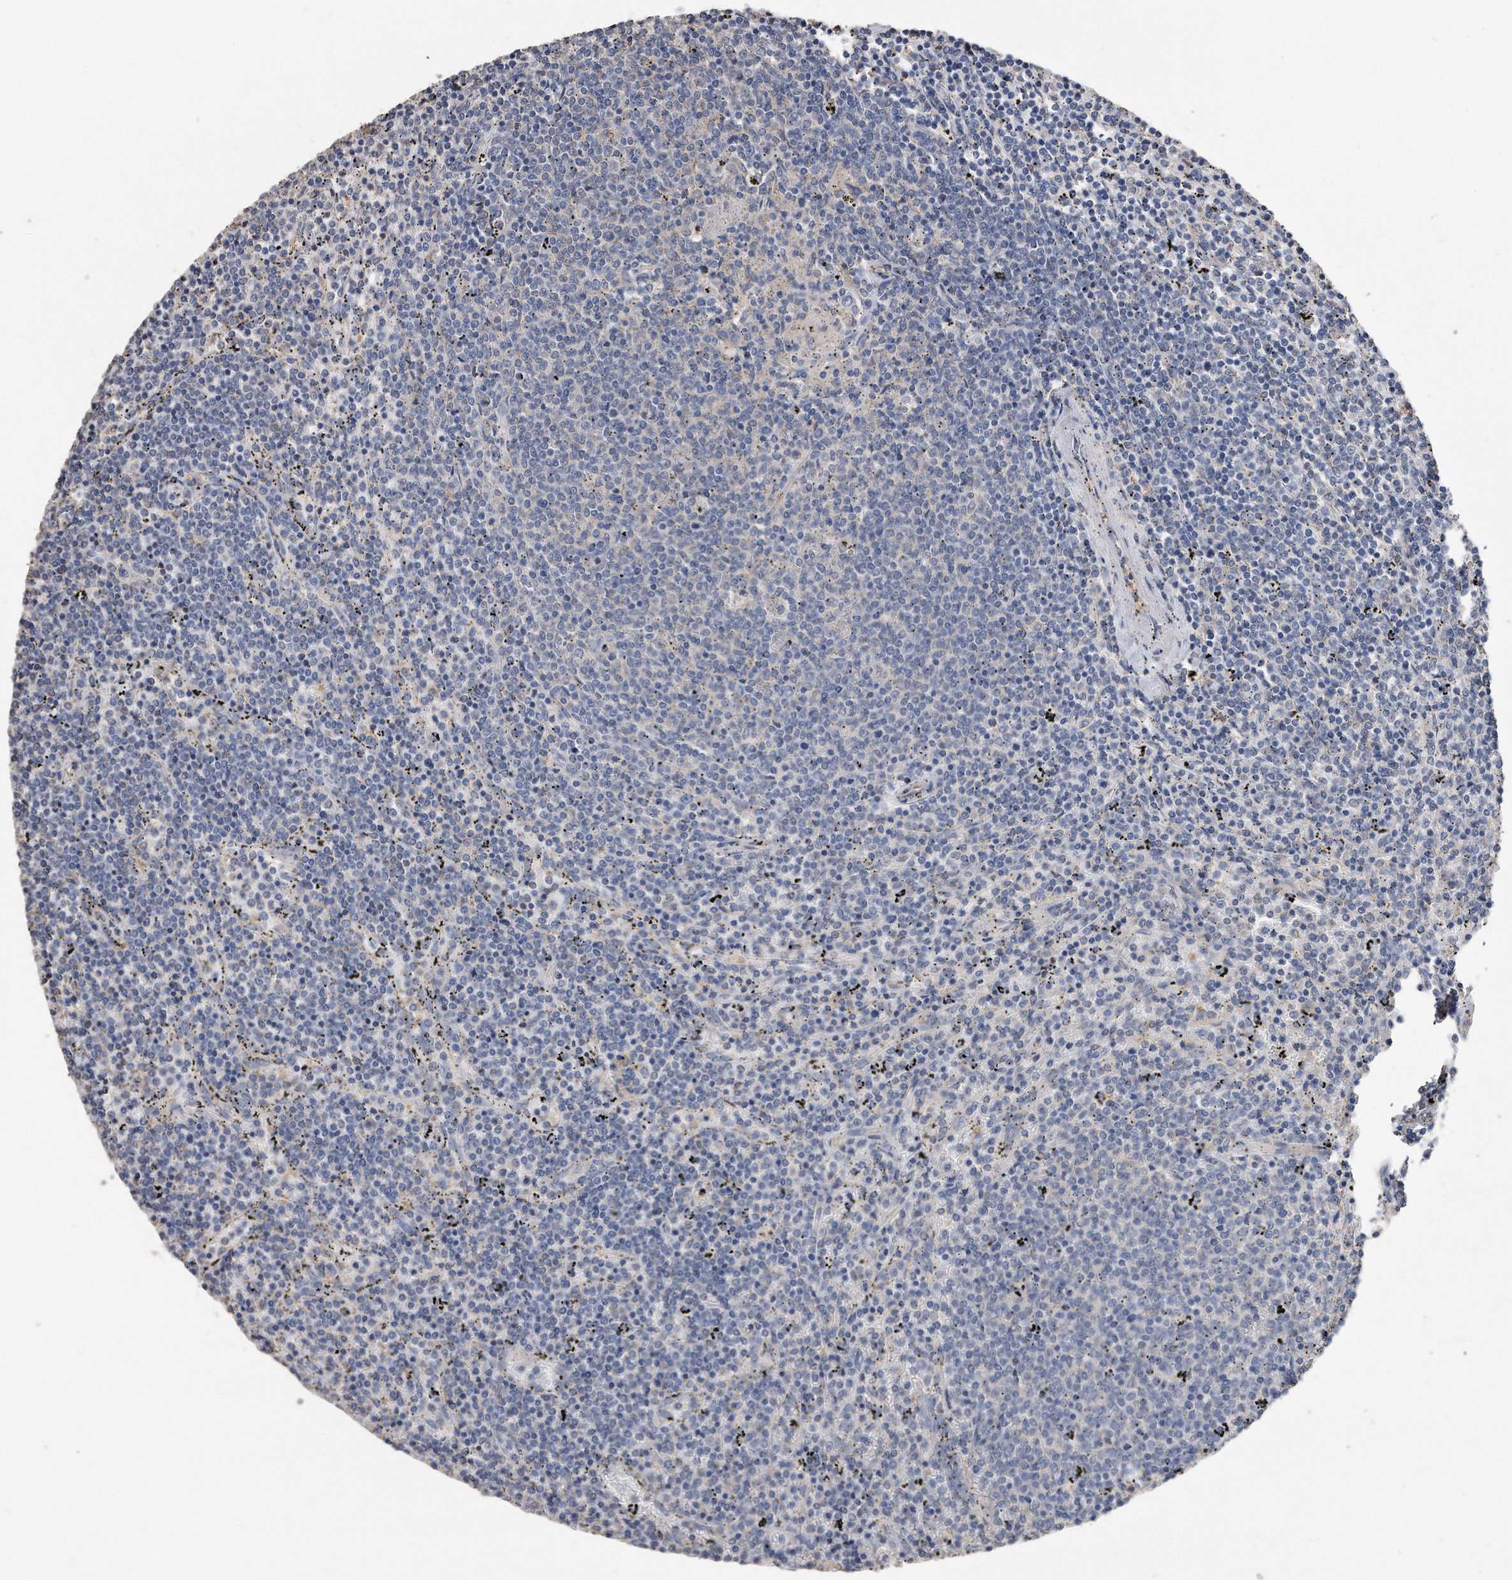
{"staining": {"intensity": "negative", "quantity": "none", "location": "none"}, "tissue": "lymphoma", "cell_type": "Tumor cells", "image_type": "cancer", "snomed": [{"axis": "morphology", "description": "Malignant lymphoma, non-Hodgkin's type, Low grade"}, {"axis": "topography", "description": "Spleen"}], "caption": "Protein analysis of low-grade malignant lymphoma, non-Hodgkin's type exhibits no significant staining in tumor cells. (Brightfield microscopy of DAB (3,3'-diaminobenzidine) immunohistochemistry at high magnification).", "gene": "CDCP1", "patient": {"sex": "female", "age": 50}}